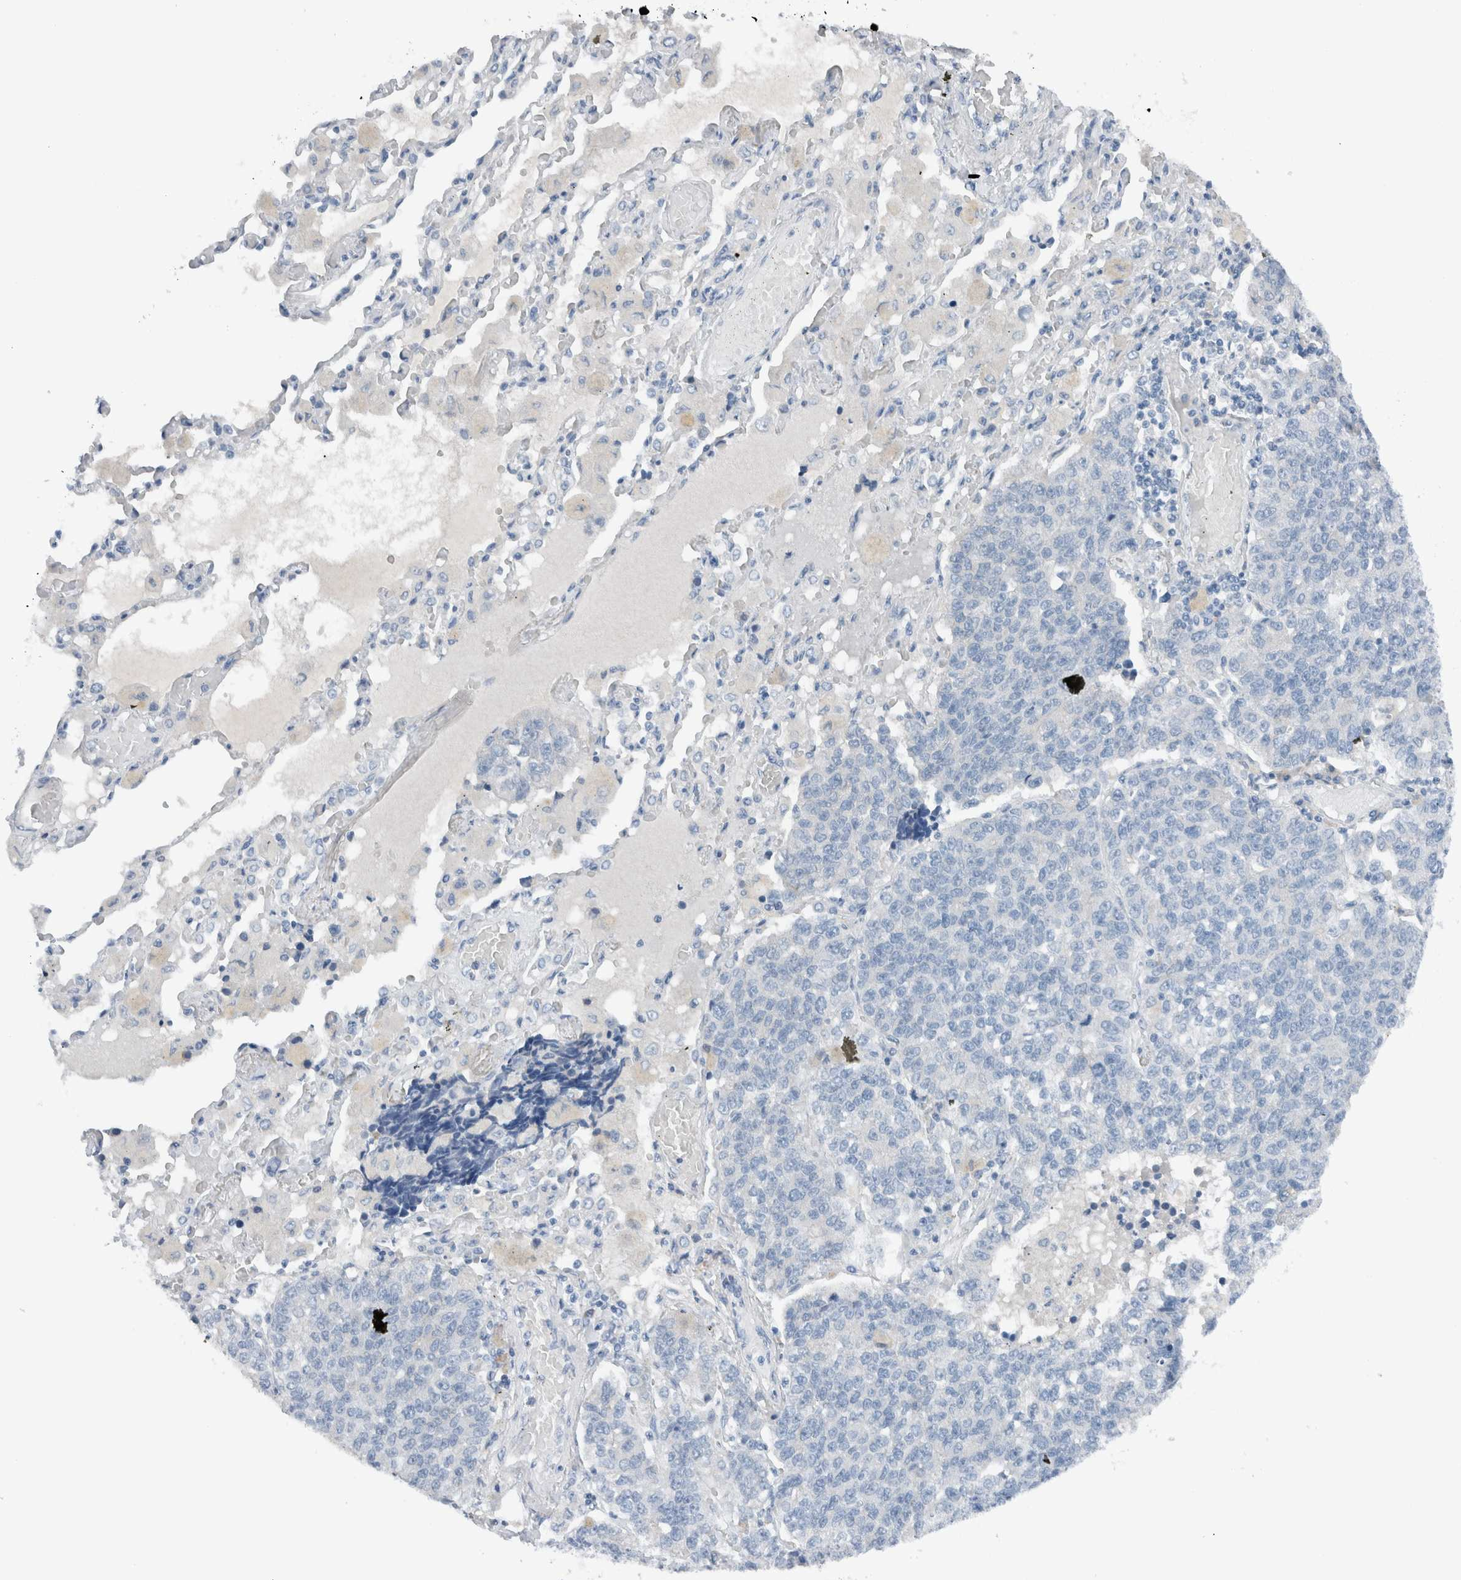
{"staining": {"intensity": "negative", "quantity": "none", "location": "none"}, "tissue": "lung cancer", "cell_type": "Tumor cells", "image_type": "cancer", "snomed": [{"axis": "morphology", "description": "Adenocarcinoma, NOS"}, {"axis": "topography", "description": "Lung"}], "caption": "The micrograph reveals no significant positivity in tumor cells of lung cancer (adenocarcinoma).", "gene": "DUOX1", "patient": {"sex": "male", "age": 49}}